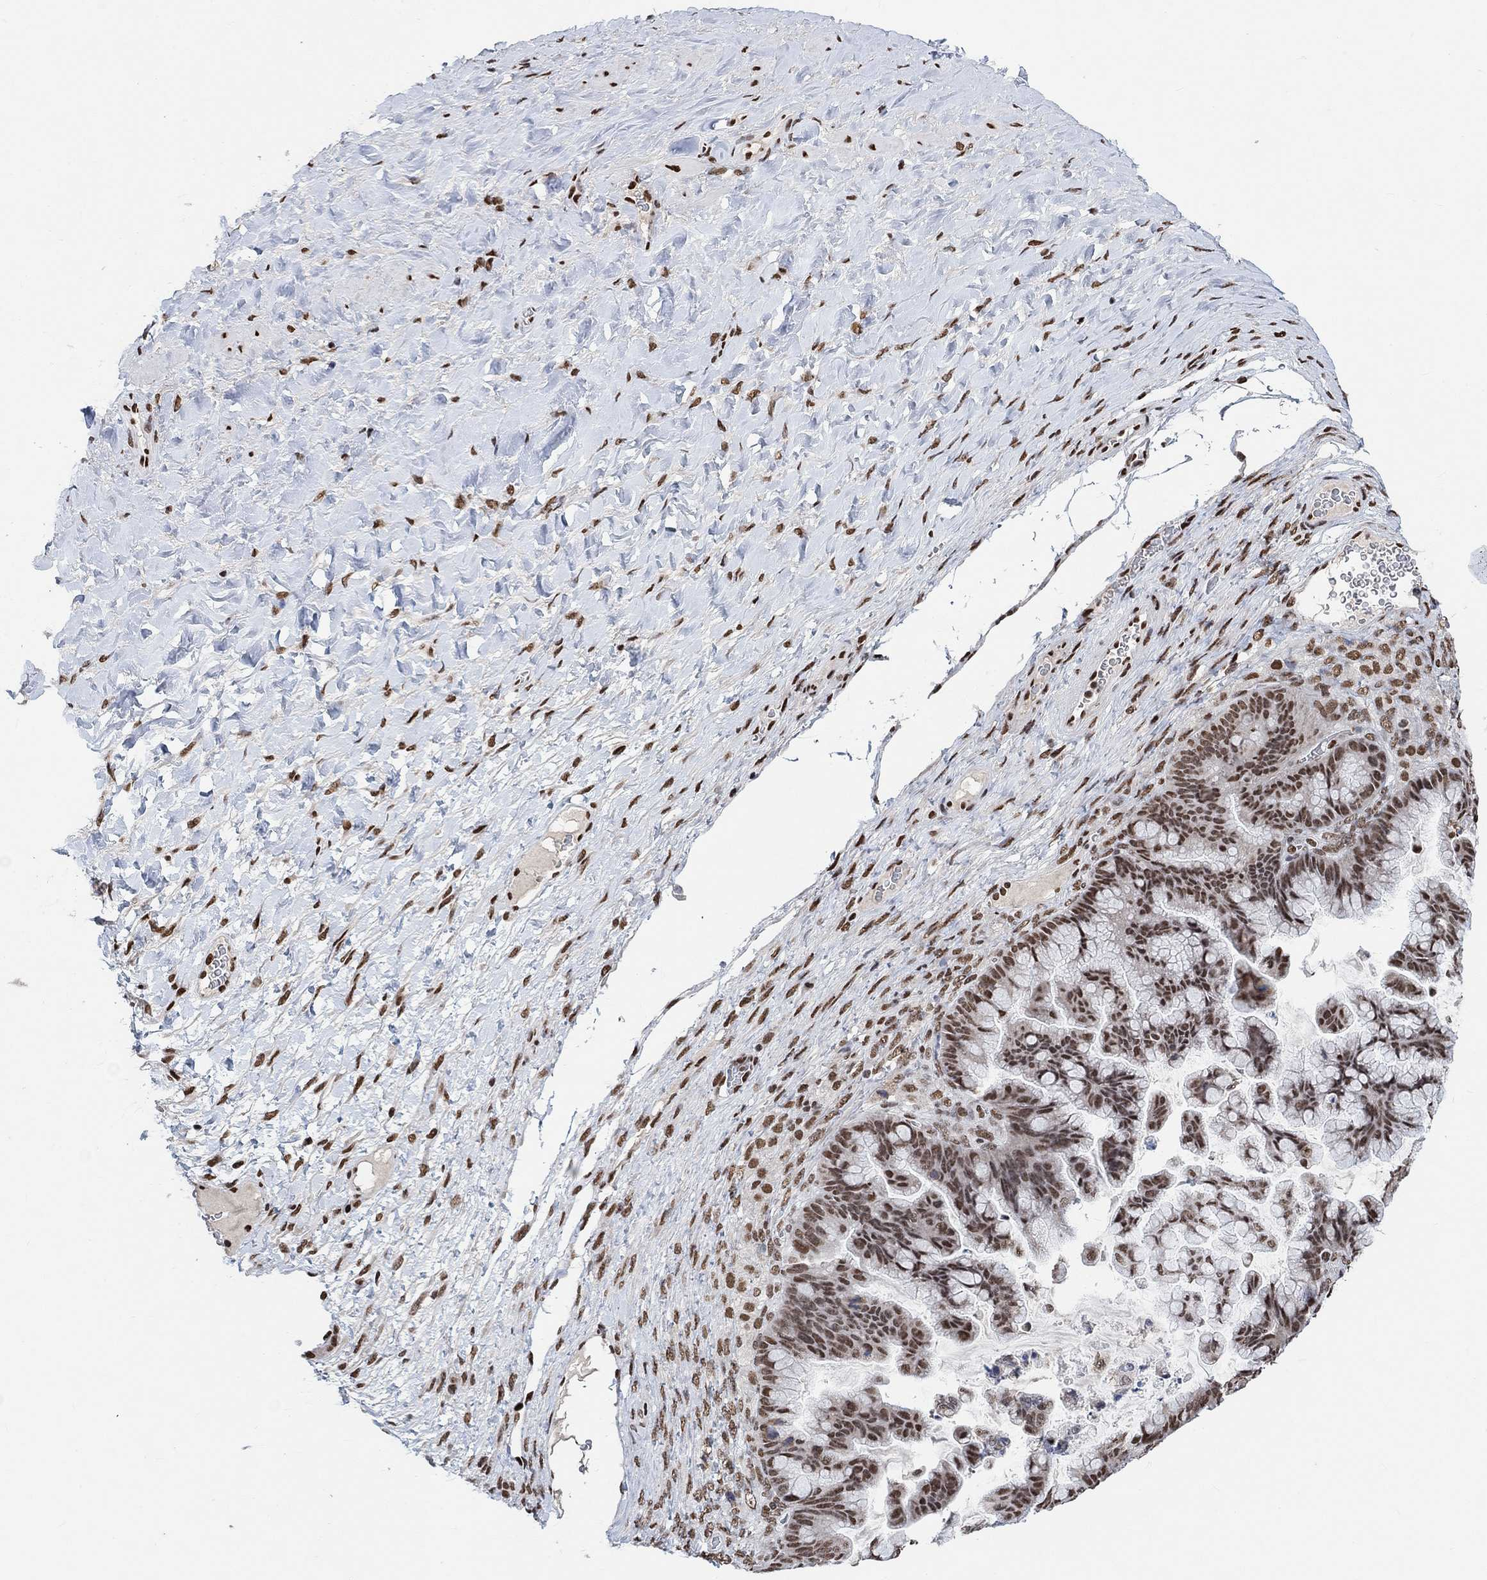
{"staining": {"intensity": "moderate", "quantity": ">75%", "location": "nuclear"}, "tissue": "ovarian cancer", "cell_type": "Tumor cells", "image_type": "cancer", "snomed": [{"axis": "morphology", "description": "Cystadenocarcinoma, mucinous, NOS"}, {"axis": "topography", "description": "Ovary"}], "caption": "Protein staining of ovarian cancer (mucinous cystadenocarcinoma) tissue reveals moderate nuclear expression in approximately >75% of tumor cells.", "gene": "USP39", "patient": {"sex": "female", "age": 67}}